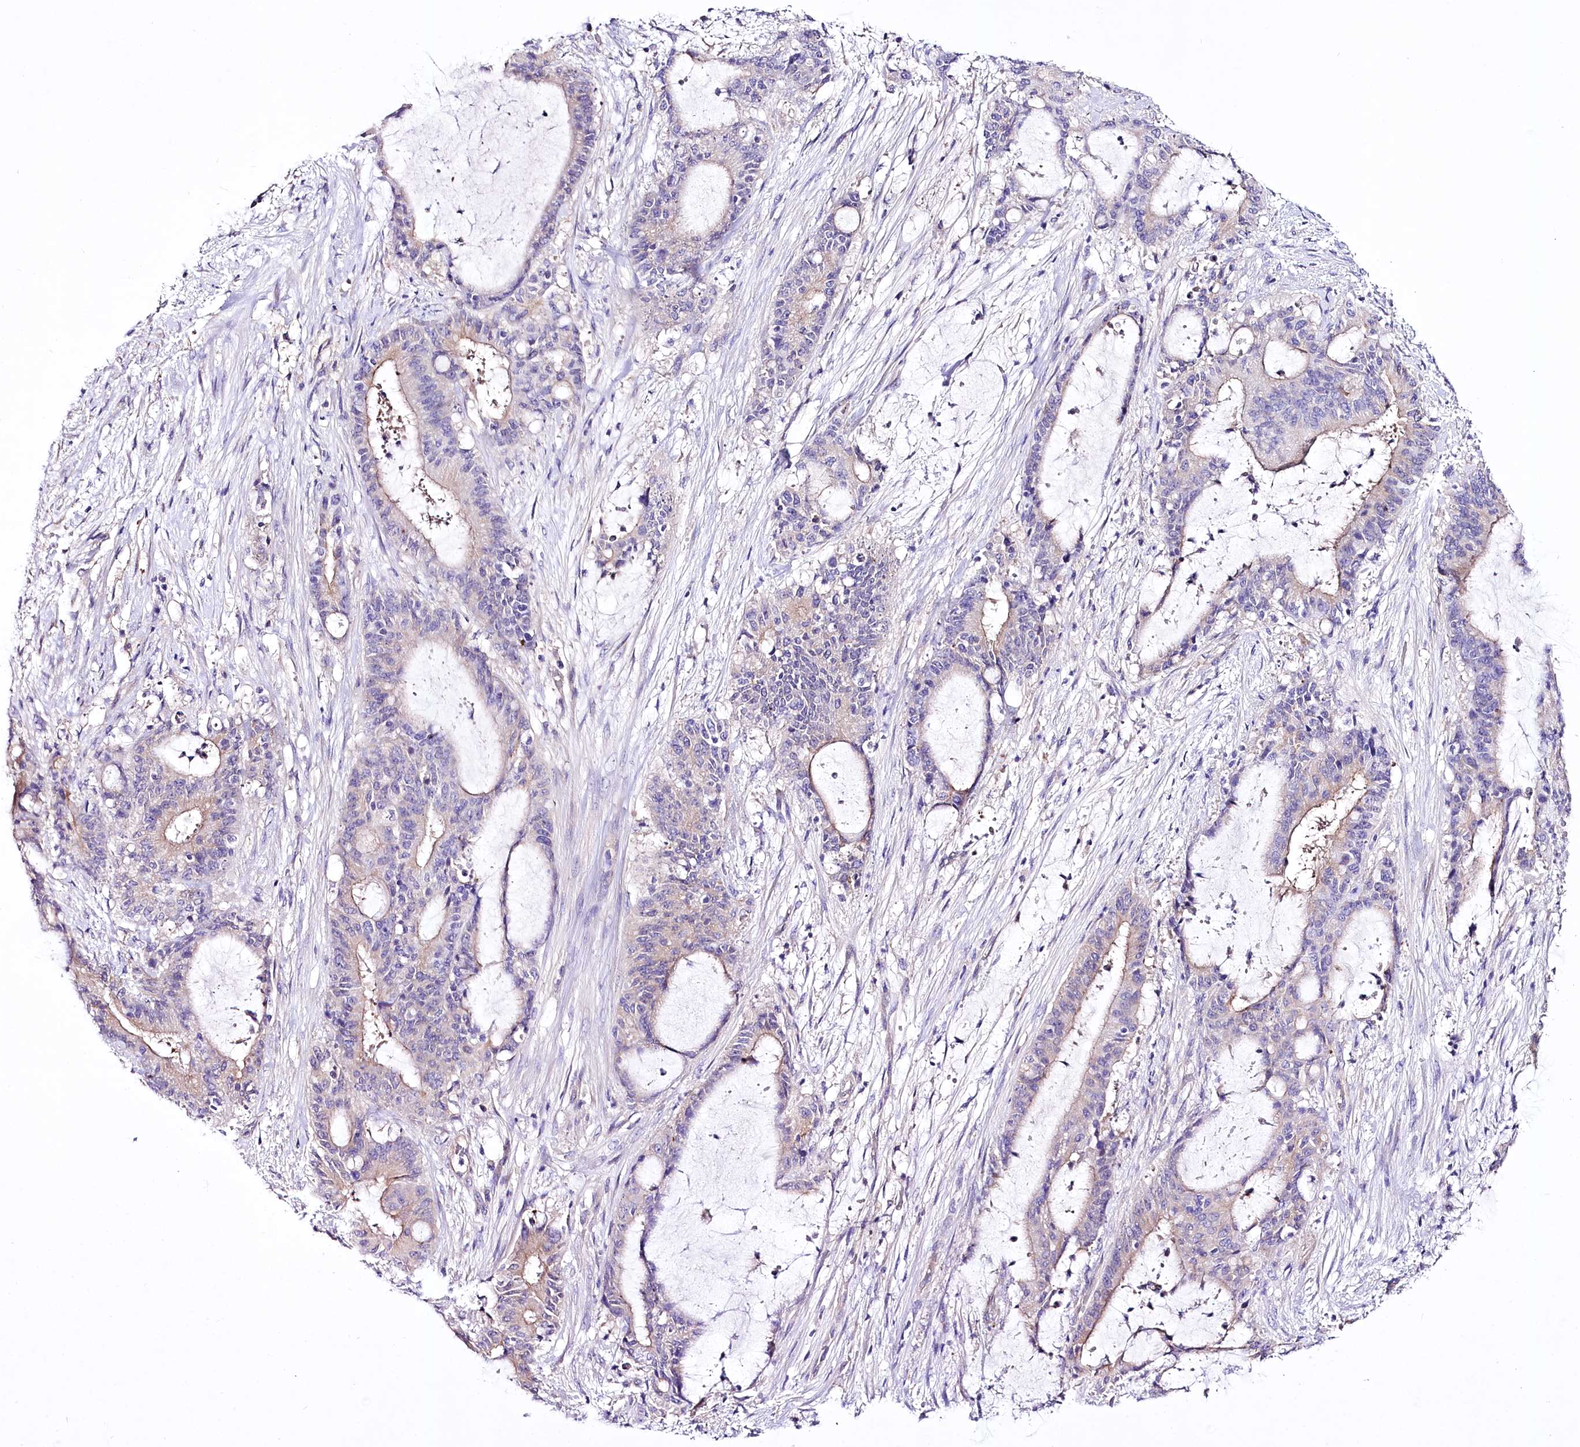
{"staining": {"intensity": "weak", "quantity": "<25%", "location": "cytoplasmic/membranous"}, "tissue": "liver cancer", "cell_type": "Tumor cells", "image_type": "cancer", "snomed": [{"axis": "morphology", "description": "Normal tissue, NOS"}, {"axis": "morphology", "description": "Cholangiocarcinoma"}, {"axis": "topography", "description": "Liver"}, {"axis": "topography", "description": "Peripheral nerve tissue"}], "caption": "High magnification brightfield microscopy of liver cholangiocarcinoma stained with DAB (3,3'-diaminobenzidine) (brown) and counterstained with hematoxylin (blue): tumor cells show no significant staining.", "gene": "LRRC34", "patient": {"sex": "female", "age": 73}}